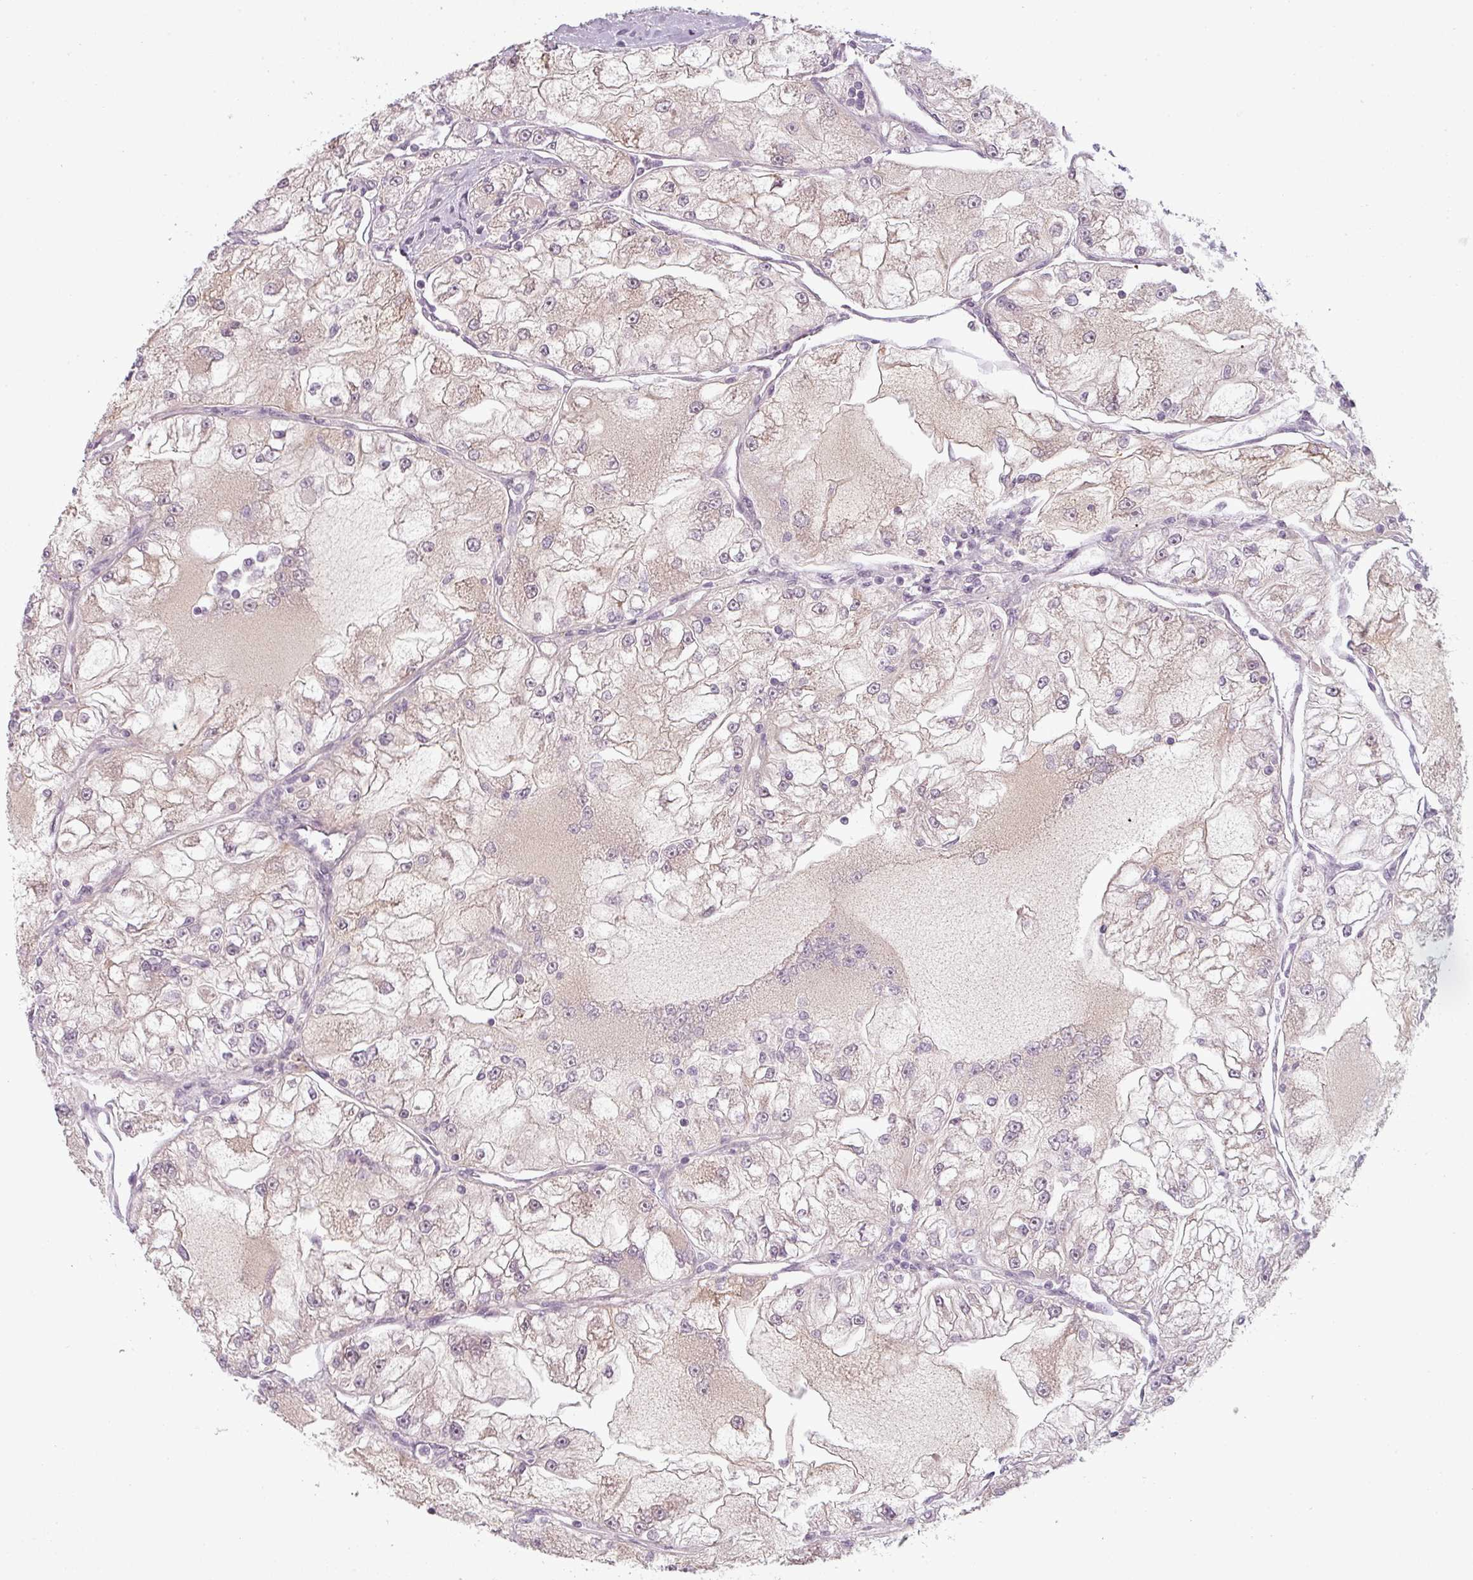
{"staining": {"intensity": "negative", "quantity": "none", "location": "none"}, "tissue": "renal cancer", "cell_type": "Tumor cells", "image_type": "cancer", "snomed": [{"axis": "morphology", "description": "Adenocarcinoma, NOS"}, {"axis": "topography", "description": "Kidney"}], "caption": "Adenocarcinoma (renal) was stained to show a protein in brown. There is no significant staining in tumor cells.", "gene": "SLC16A9", "patient": {"sex": "female", "age": 72}}